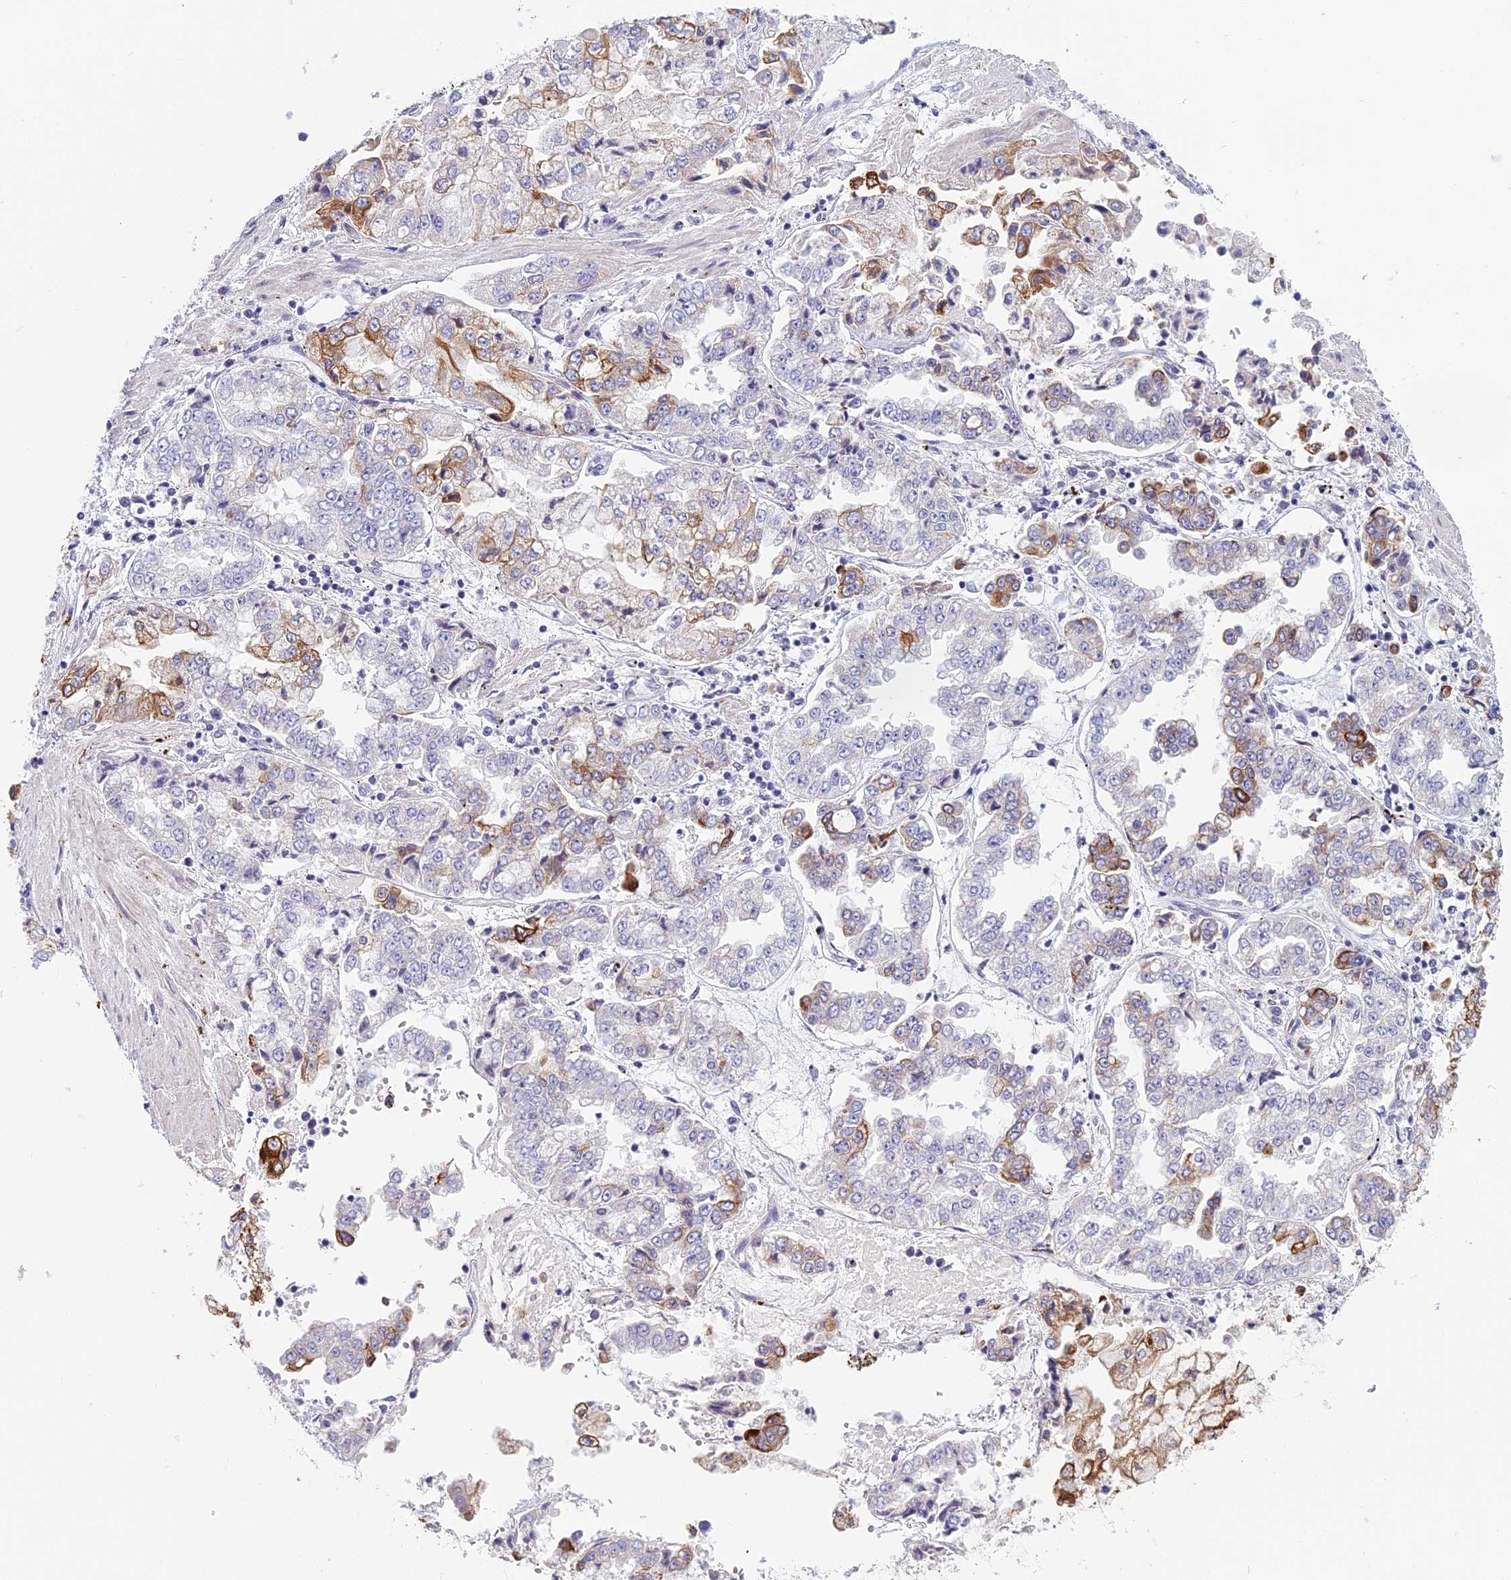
{"staining": {"intensity": "moderate", "quantity": "25%-75%", "location": "cytoplasmic/membranous"}, "tissue": "stomach cancer", "cell_type": "Tumor cells", "image_type": "cancer", "snomed": [{"axis": "morphology", "description": "Adenocarcinoma, NOS"}, {"axis": "topography", "description": "Stomach"}], "caption": "Human stomach cancer stained with a brown dye shows moderate cytoplasmic/membranous positive positivity in approximately 25%-75% of tumor cells.", "gene": "RBM41", "patient": {"sex": "male", "age": 76}}